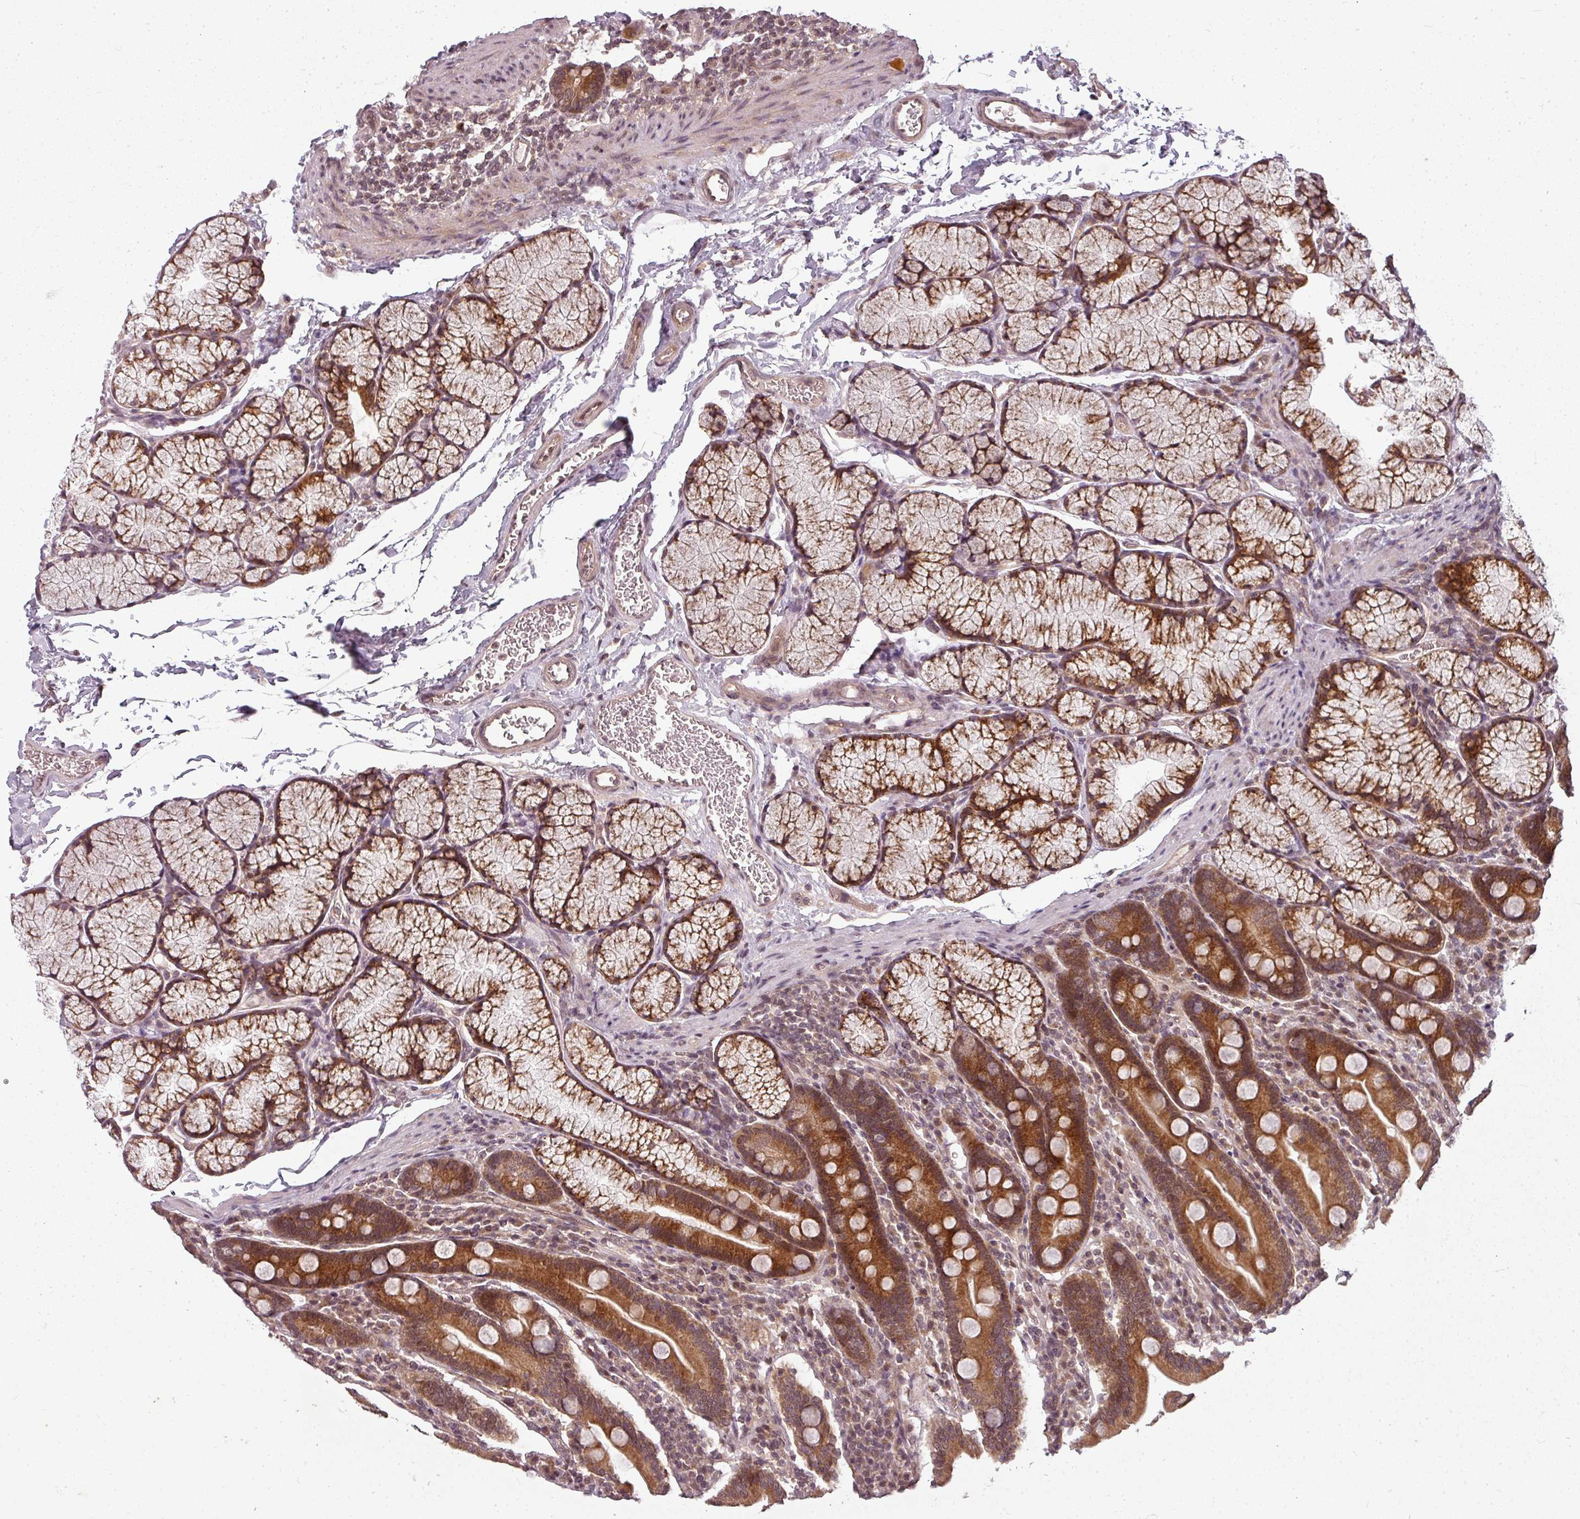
{"staining": {"intensity": "strong", "quantity": ">75%", "location": "cytoplasmic/membranous"}, "tissue": "duodenum", "cell_type": "Glandular cells", "image_type": "normal", "snomed": [{"axis": "morphology", "description": "Normal tissue, NOS"}, {"axis": "topography", "description": "Duodenum"}], "caption": "Glandular cells demonstrate strong cytoplasmic/membranous expression in about >75% of cells in normal duodenum. The staining was performed using DAB to visualize the protein expression in brown, while the nuclei were stained in blue with hematoxylin (Magnification: 20x).", "gene": "CLIC1", "patient": {"sex": "male", "age": 35}}